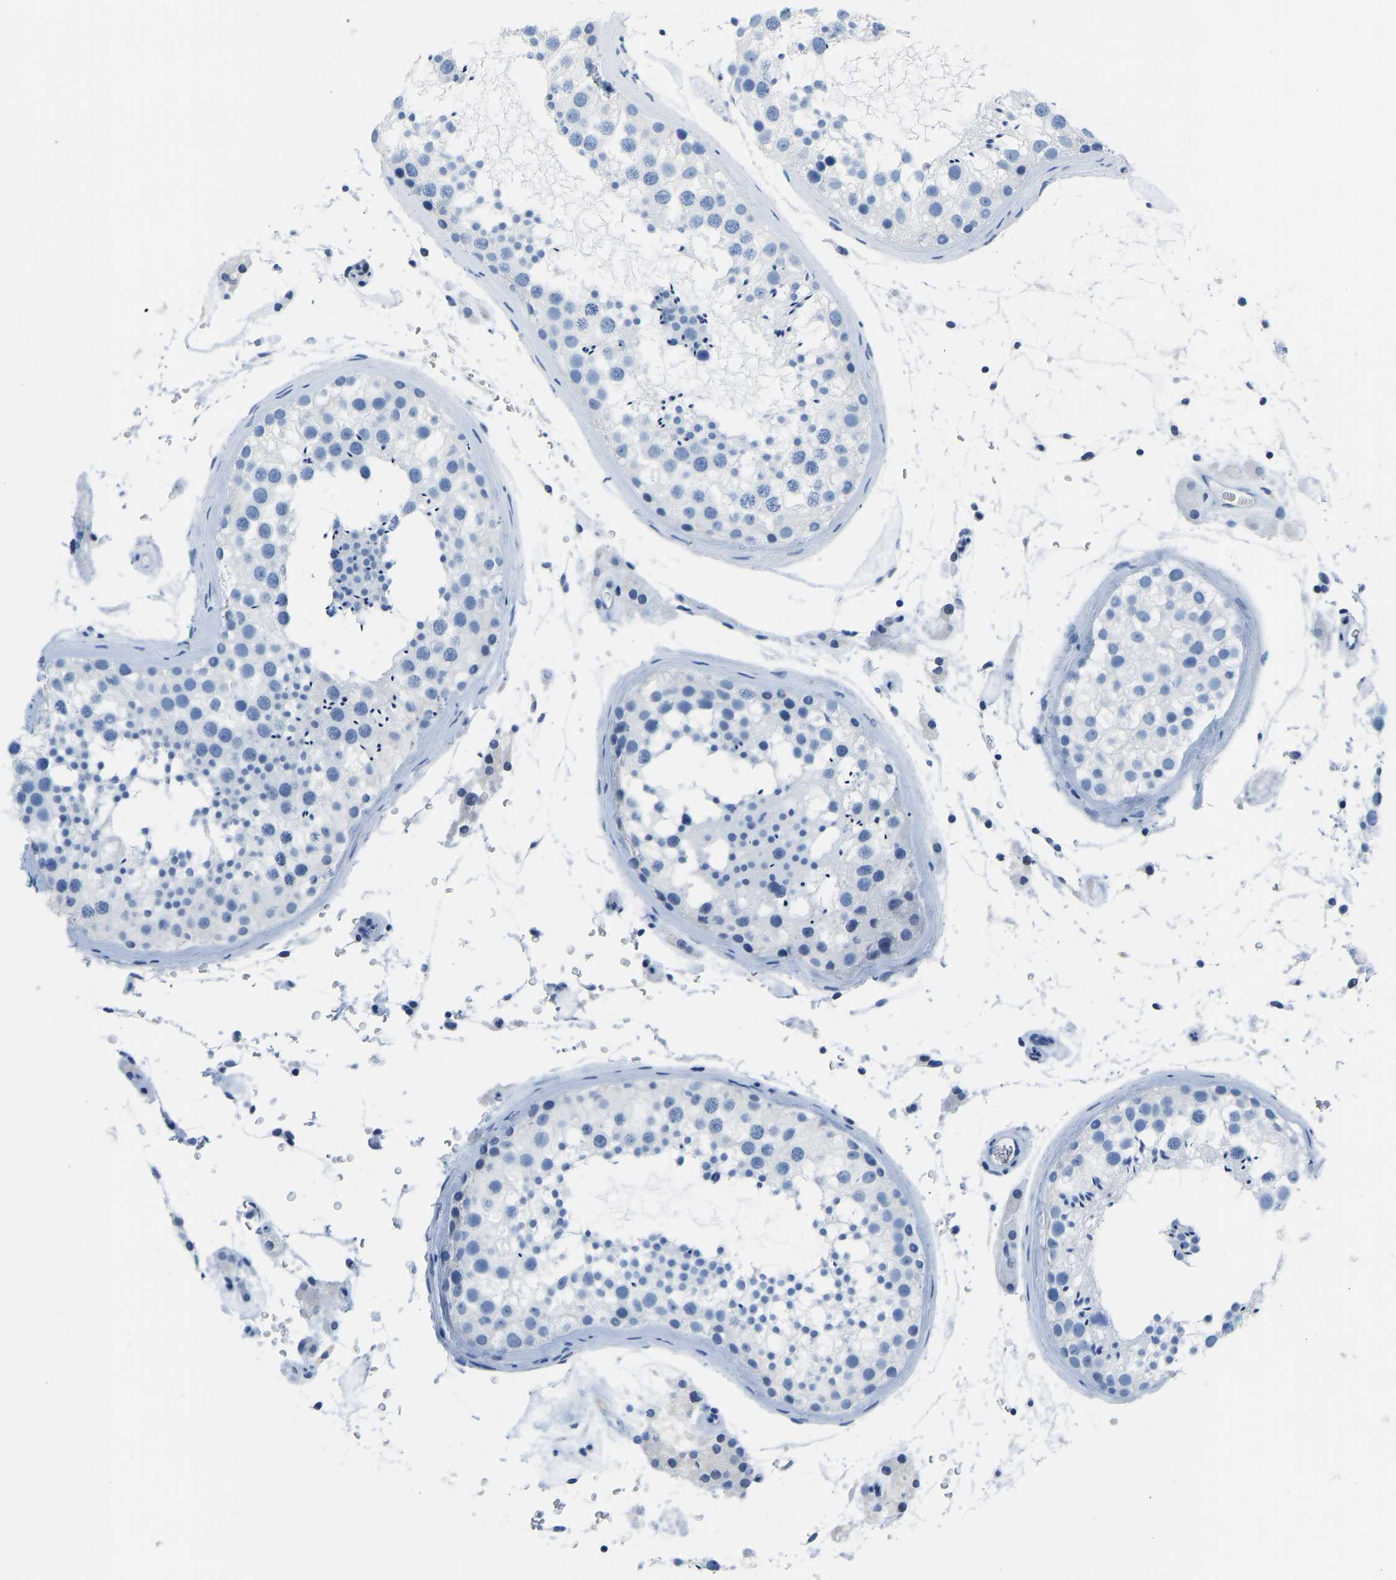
{"staining": {"intensity": "negative", "quantity": "none", "location": "none"}, "tissue": "testis", "cell_type": "Cells in seminiferous ducts", "image_type": "normal", "snomed": [{"axis": "morphology", "description": "Normal tissue, NOS"}, {"axis": "topography", "description": "Testis"}], "caption": "Human testis stained for a protein using immunohistochemistry shows no staining in cells in seminiferous ducts.", "gene": "SERPINB3", "patient": {"sex": "male", "age": 46}}